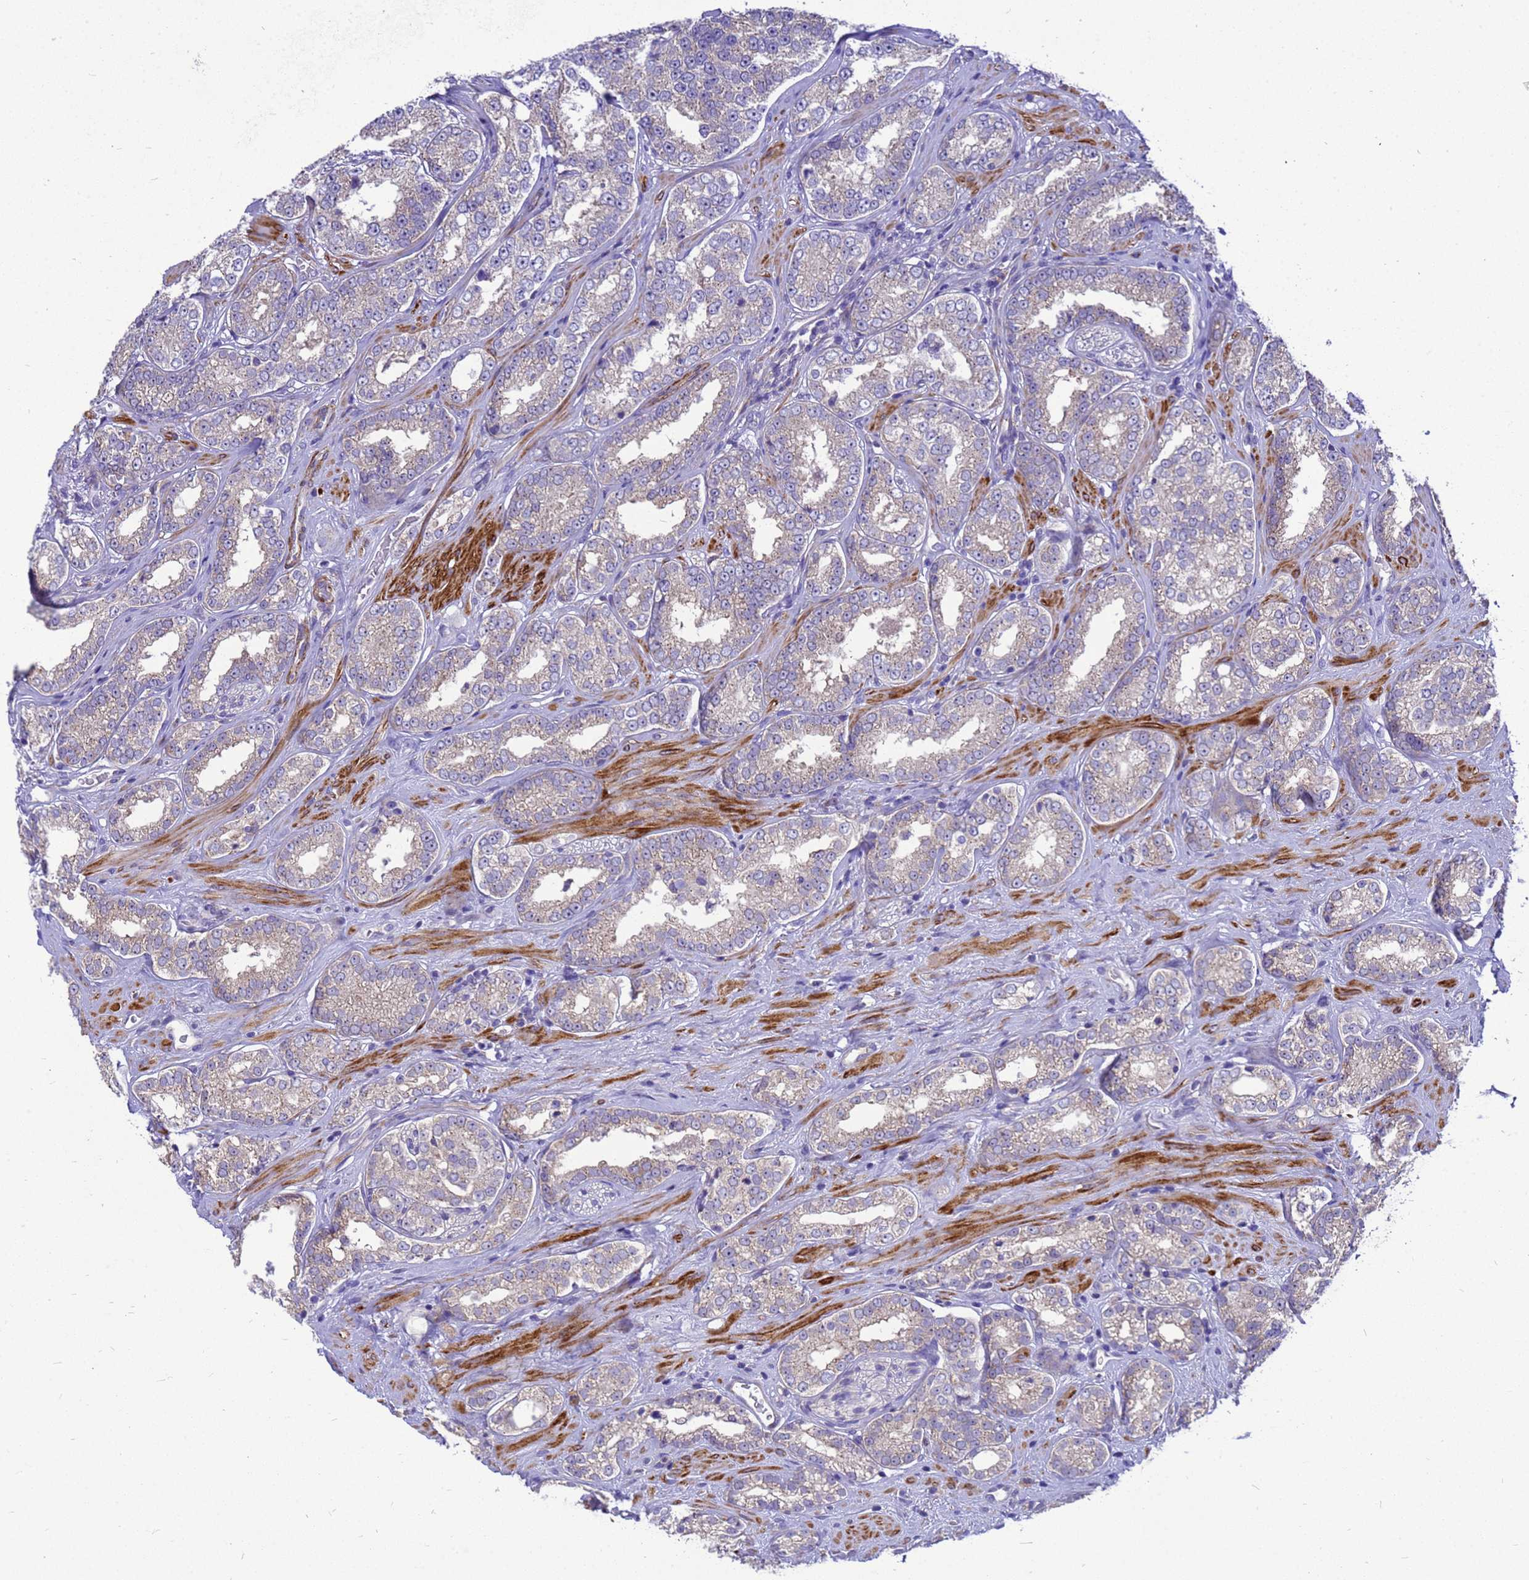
{"staining": {"intensity": "weak", "quantity": "25%-75%", "location": "cytoplasmic/membranous"}, "tissue": "prostate cancer", "cell_type": "Tumor cells", "image_type": "cancer", "snomed": [{"axis": "morphology", "description": "Normal tissue, NOS"}, {"axis": "morphology", "description": "Adenocarcinoma, High grade"}, {"axis": "topography", "description": "Prostate"}], "caption": "Prostate adenocarcinoma (high-grade) stained with immunohistochemistry (IHC) displays weak cytoplasmic/membranous staining in approximately 25%-75% of tumor cells.", "gene": "POP7", "patient": {"sex": "male", "age": 83}}